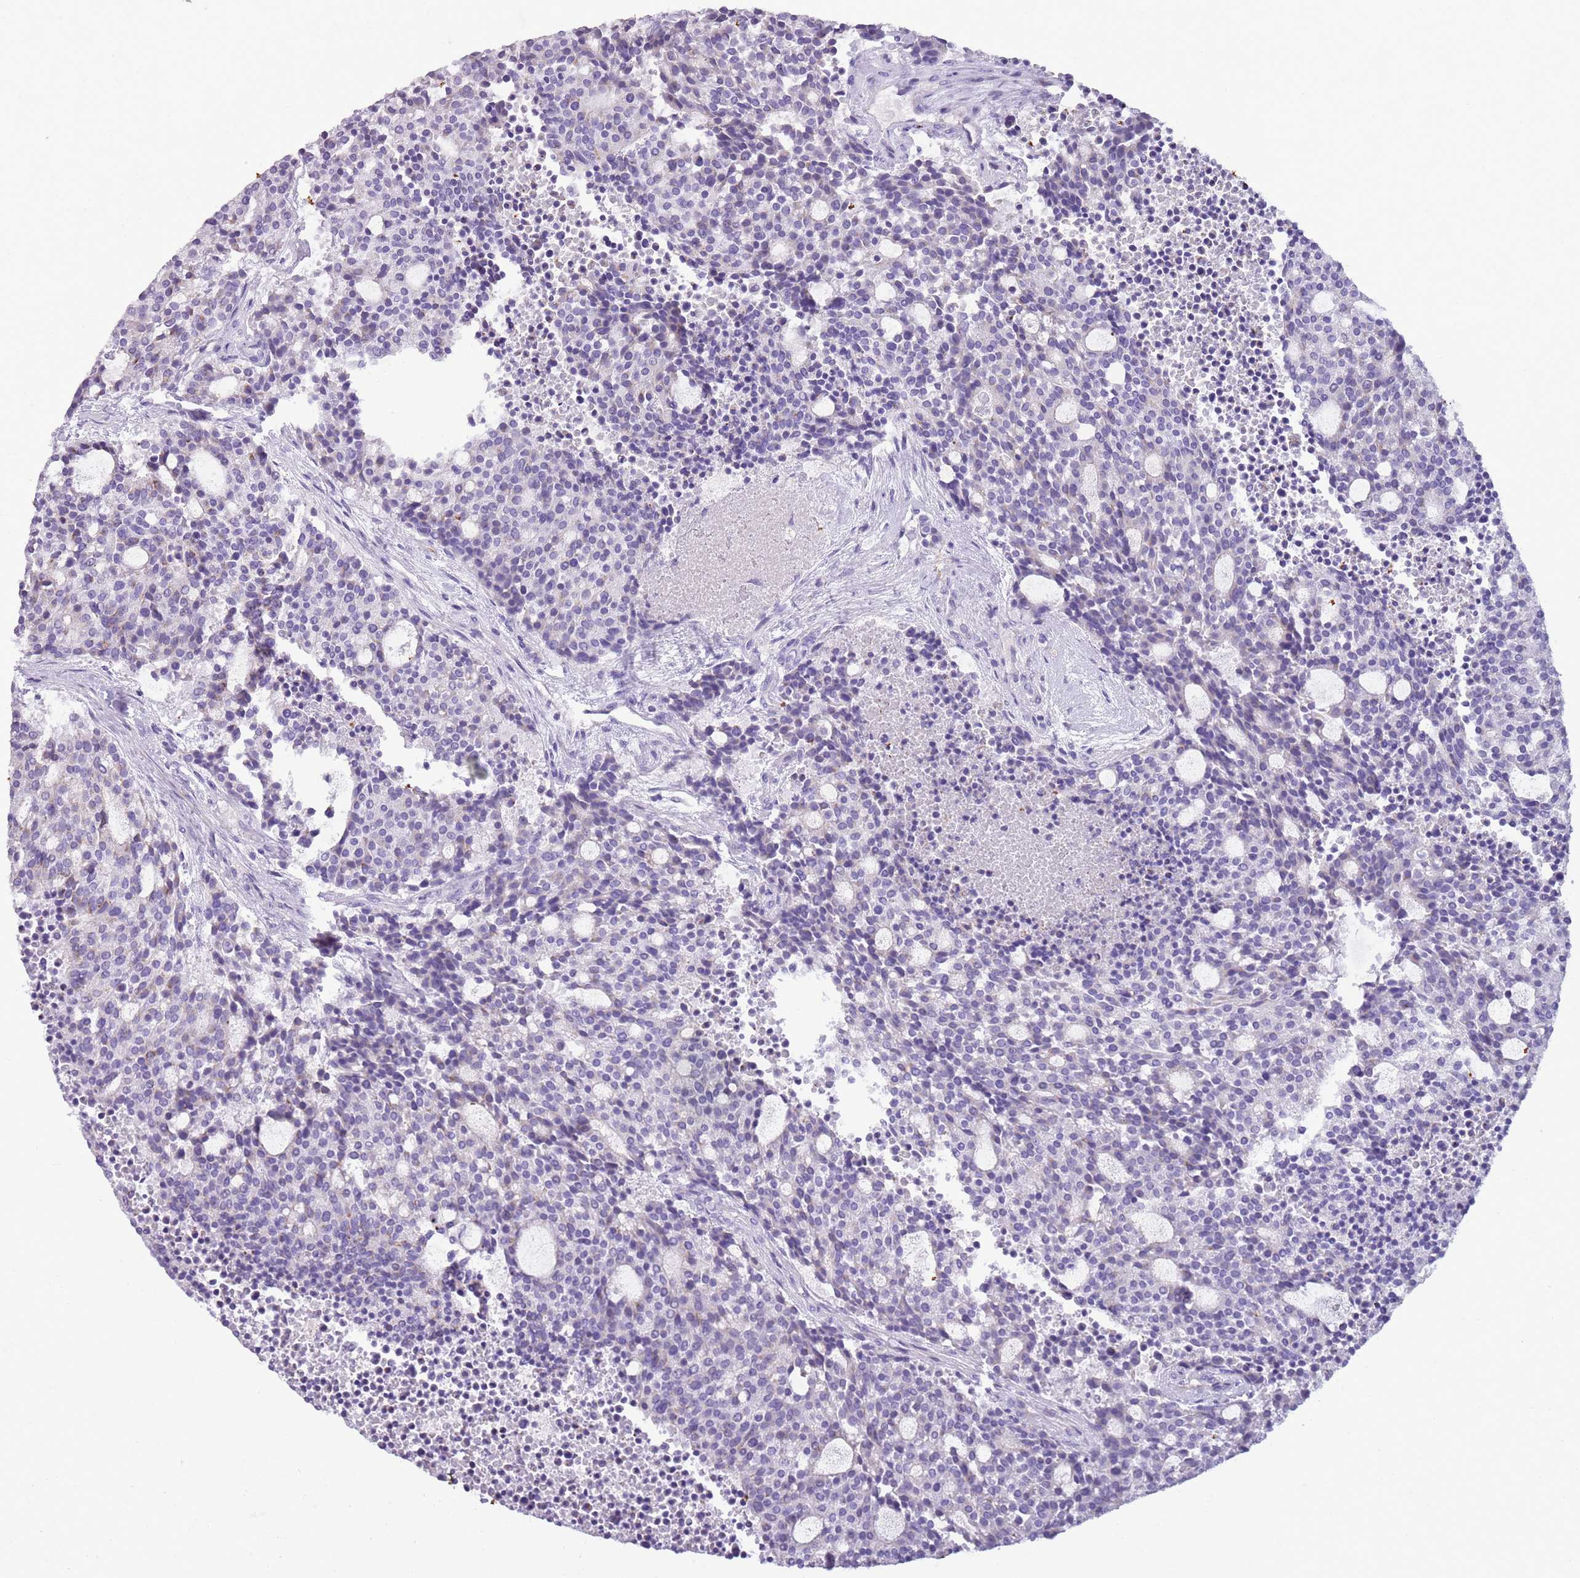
{"staining": {"intensity": "negative", "quantity": "none", "location": "none"}, "tissue": "carcinoid", "cell_type": "Tumor cells", "image_type": "cancer", "snomed": [{"axis": "morphology", "description": "Carcinoid, malignant, NOS"}, {"axis": "topography", "description": "Pancreas"}], "caption": "This histopathology image is of carcinoid (malignant) stained with IHC to label a protein in brown with the nuclei are counter-stained blue. There is no staining in tumor cells.", "gene": "NBPF6", "patient": {"sex": "female", "age": 54}}